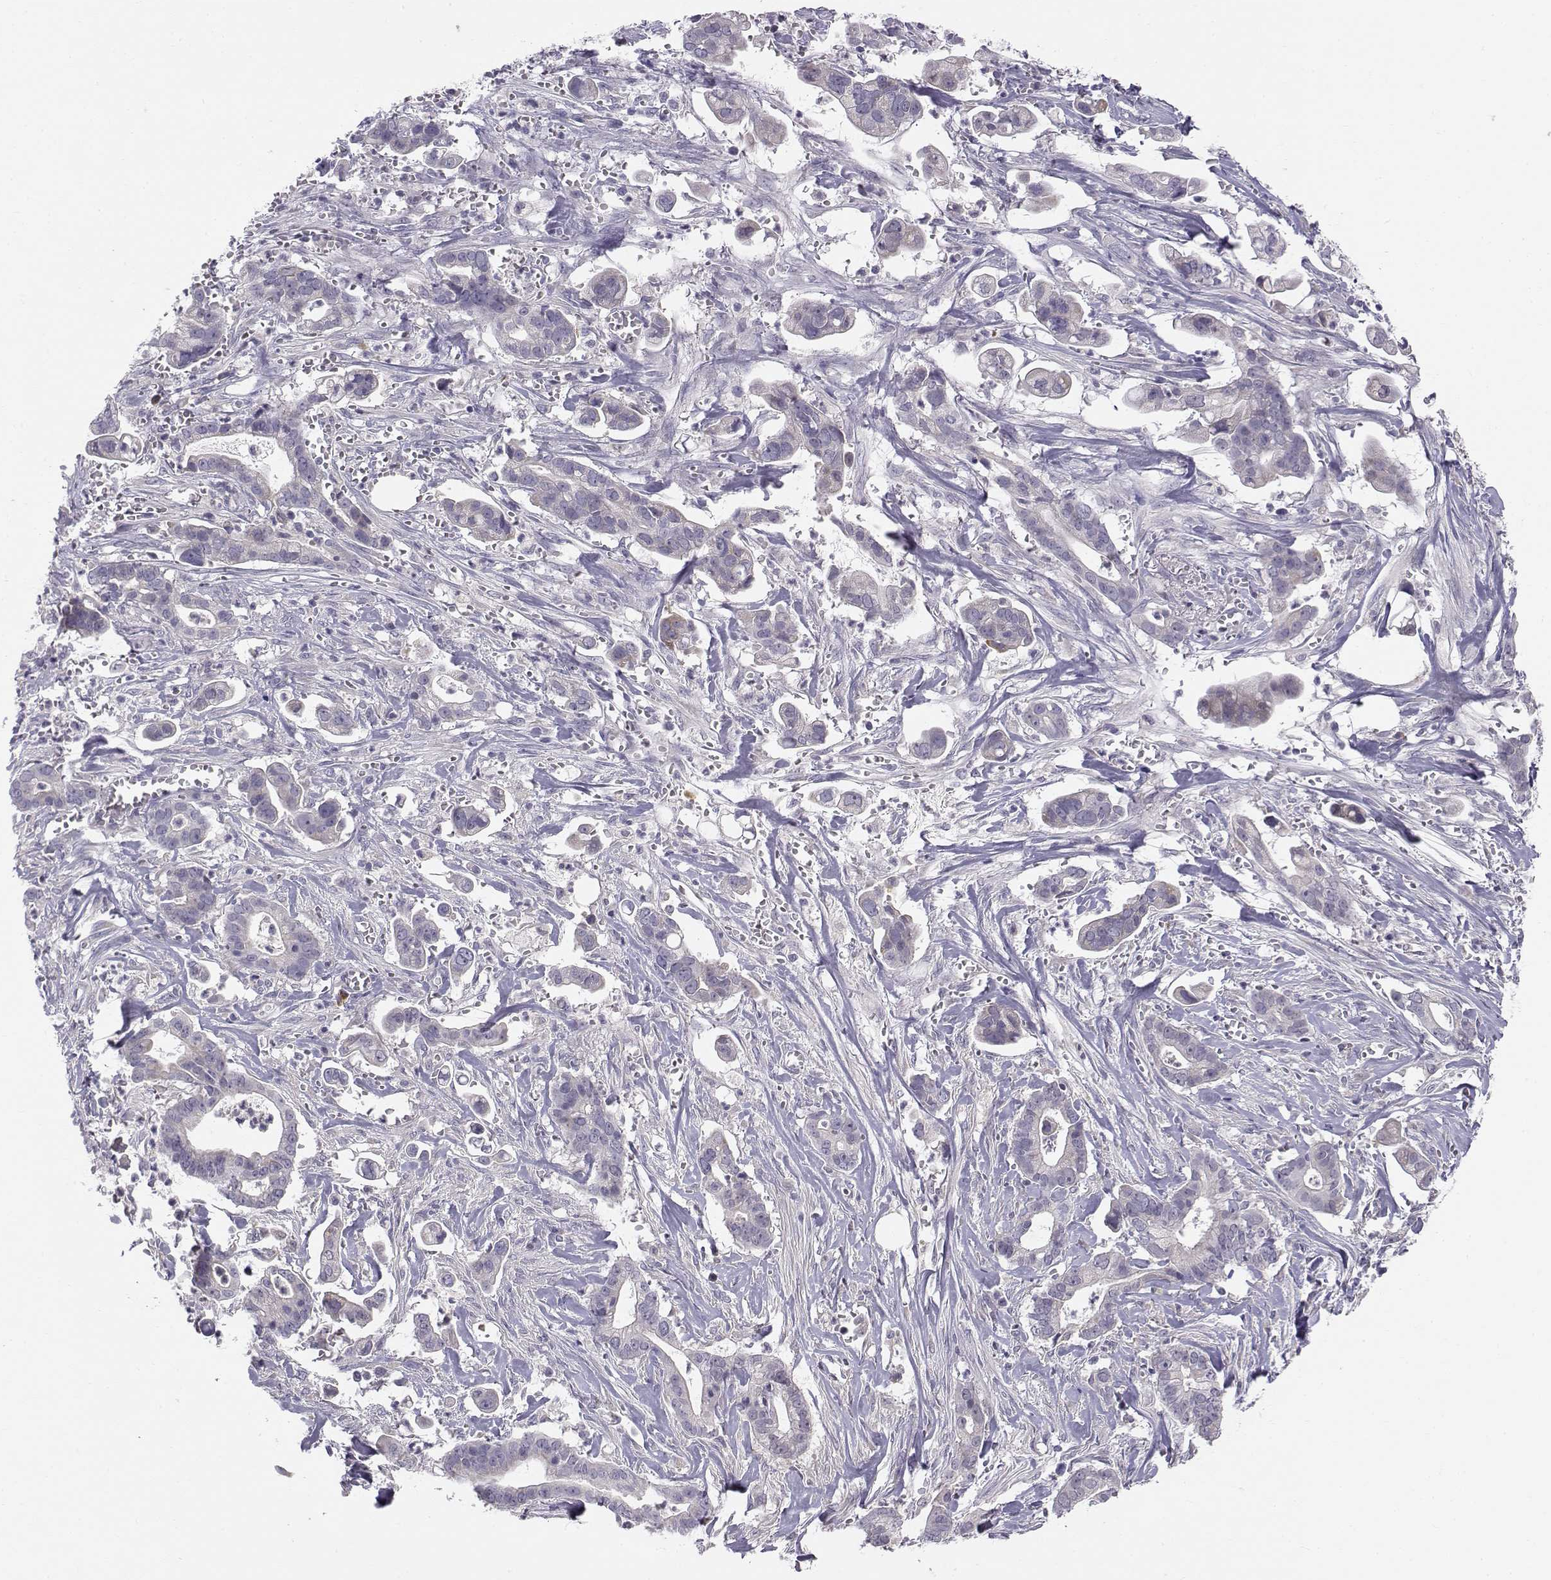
{"staining": {"intensity": "weak", "quantity": "<25%", "location": "cytoplasmic/membranous"}, "tissue": "pancreatic cancer", "cell_type": "Tumor cells", "image_type": "cancer", "snomed": [{"axis": "morphology", "description": "Adenocarcinoma, NOS"}, {"axis": "topography", "description": "Pancreas"}], "caption": "High magnification brightfield microscopy of adenocarcinoma (pancreatic) stained with DAB (brown) and counterstained with hematoxylin (blue): tumor cells show no significant positivity.", "gene": "ACSL6", "patient": {"sex": "male", "age": 61}}